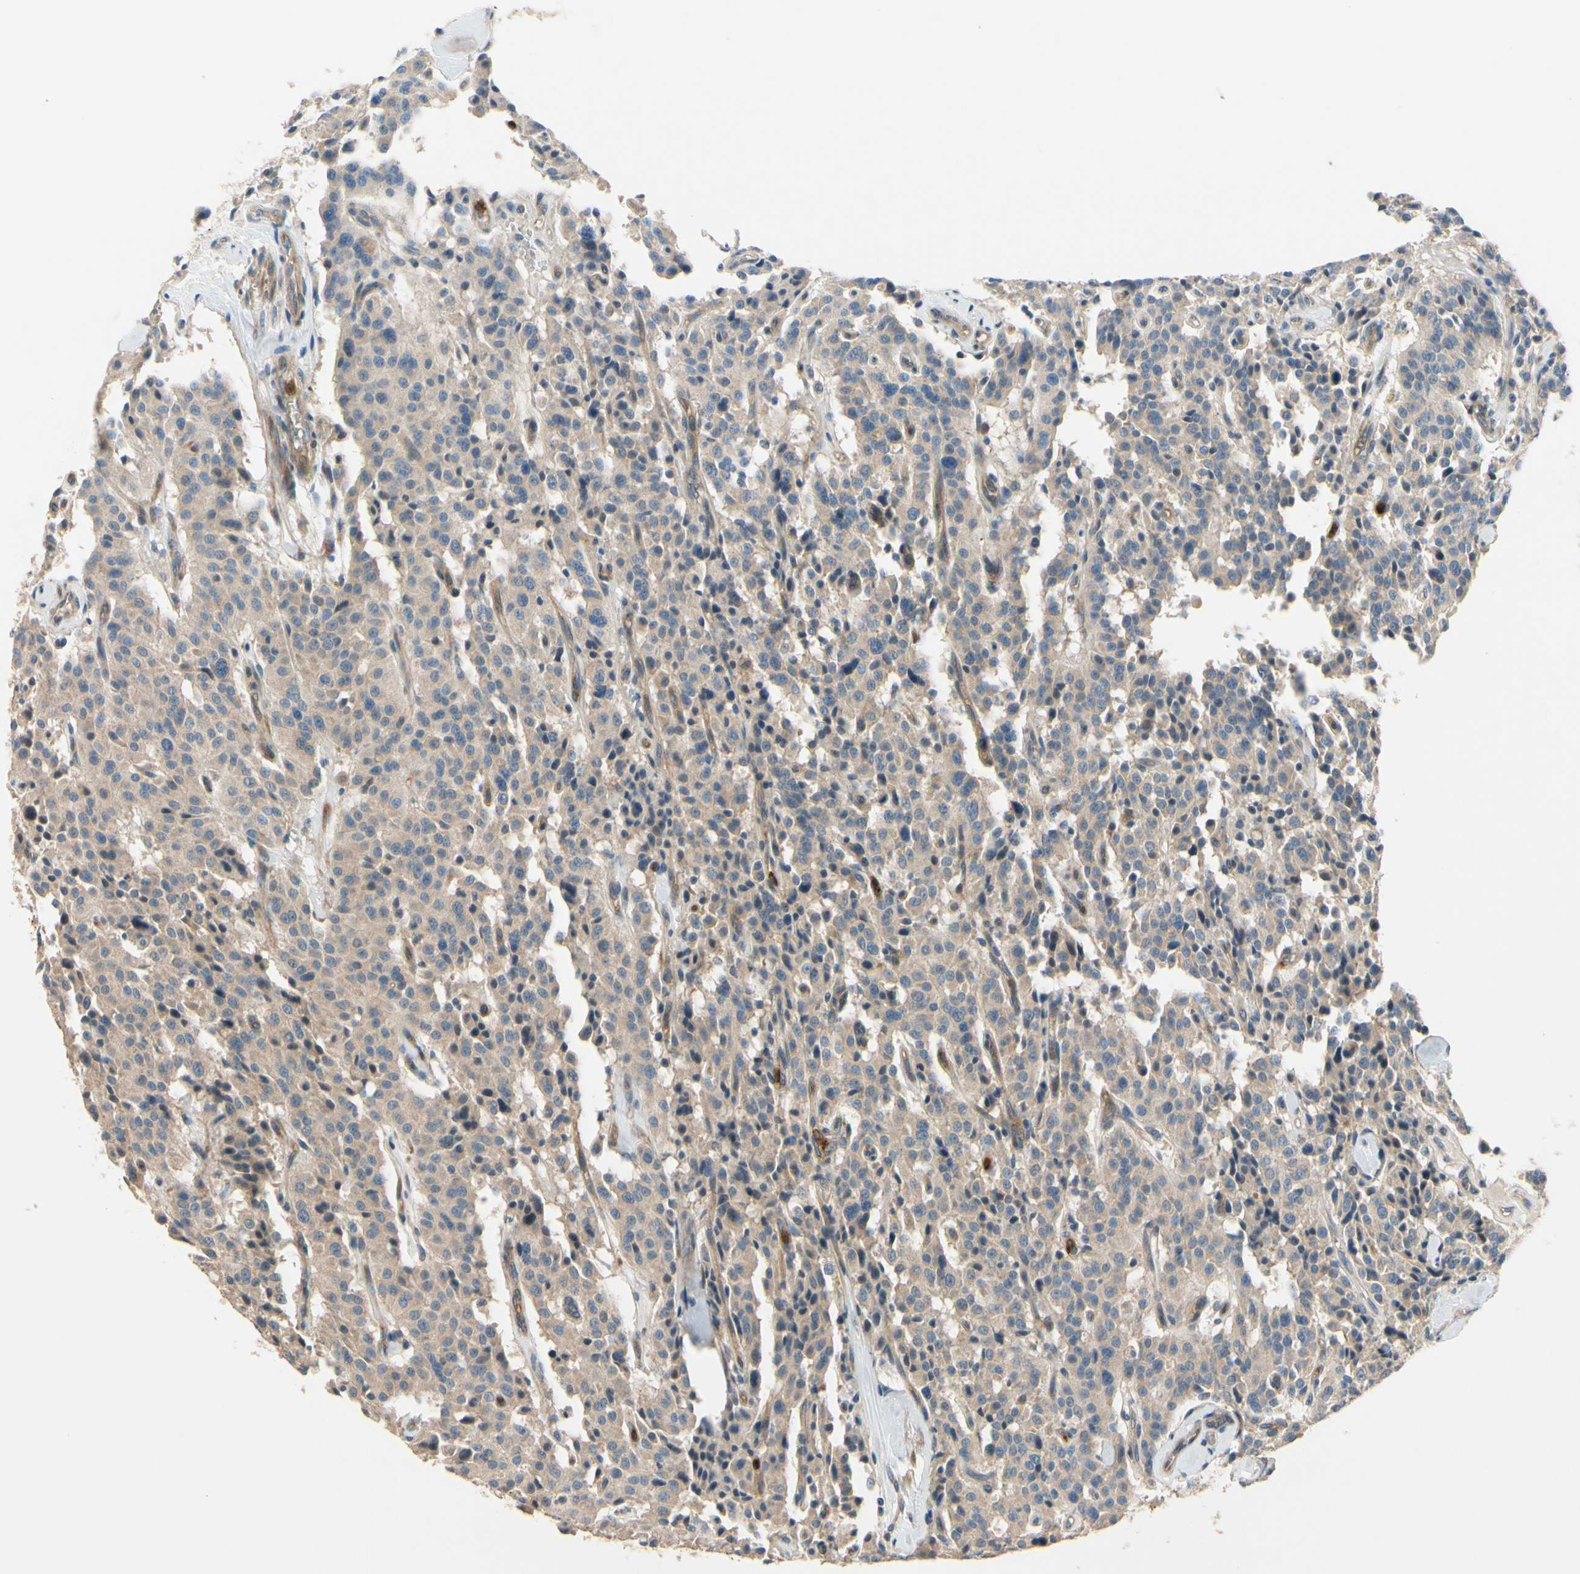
{"staining": {"intensity": "weak", "quantity": ">75%", "location": "cytoplasmic/membranous"}, "tissue": "carcinoid", "cell_type": "Tumor cells", "image_type": "cancer", "snomed": [{"axis": "morphology", "description": "Carcinoid, malignant, NOS"}, {"axis": "topography", "description": "Lung"}], "caption": "There is low levels of weak cytoplasmic/membranous staining in tumor cells of malignant carcinoid, as demonstrated by immunohistochemical staining (brown color).", "gene": "SIGLEC5", "patient": {"sex": "male", "age": 30}}